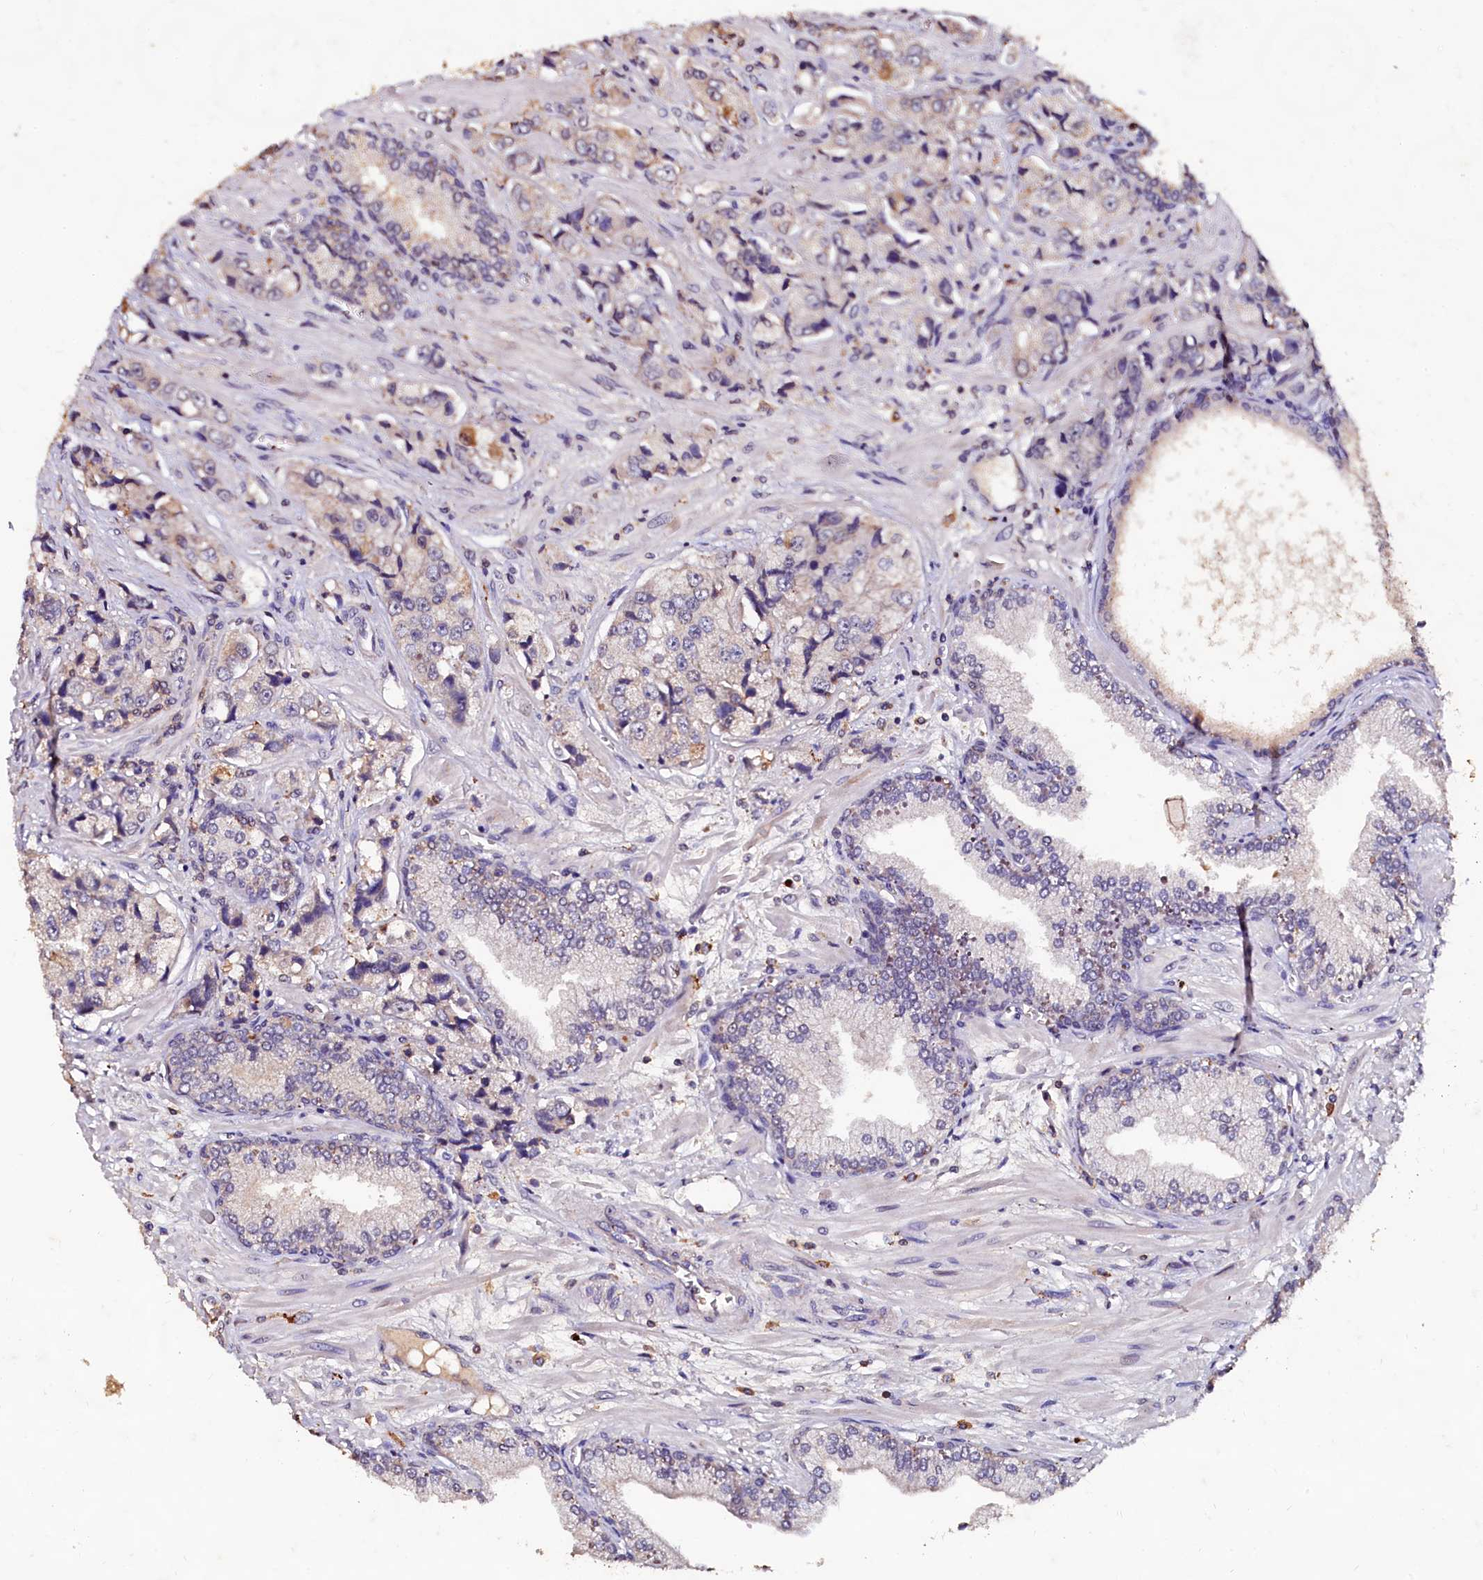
{"staining": {"intensity": "negative", "quantity": "none", "location": "none"}, "tissue": "prostate cancer", "cell_type": "Tumor cells", "image_type": "cancer", "snomed": [{"axis": "morphology", "description": "Adenocarcinoma, High grade"}, {"axis": "topography", "description": "Prostate"}], "caption": "DAB immunohistochemical staining of prostate cancer shows no significant positivity in tumor cells.", "gene": "CSTPP1", "patient": {"sex": "male", "age": 74}}